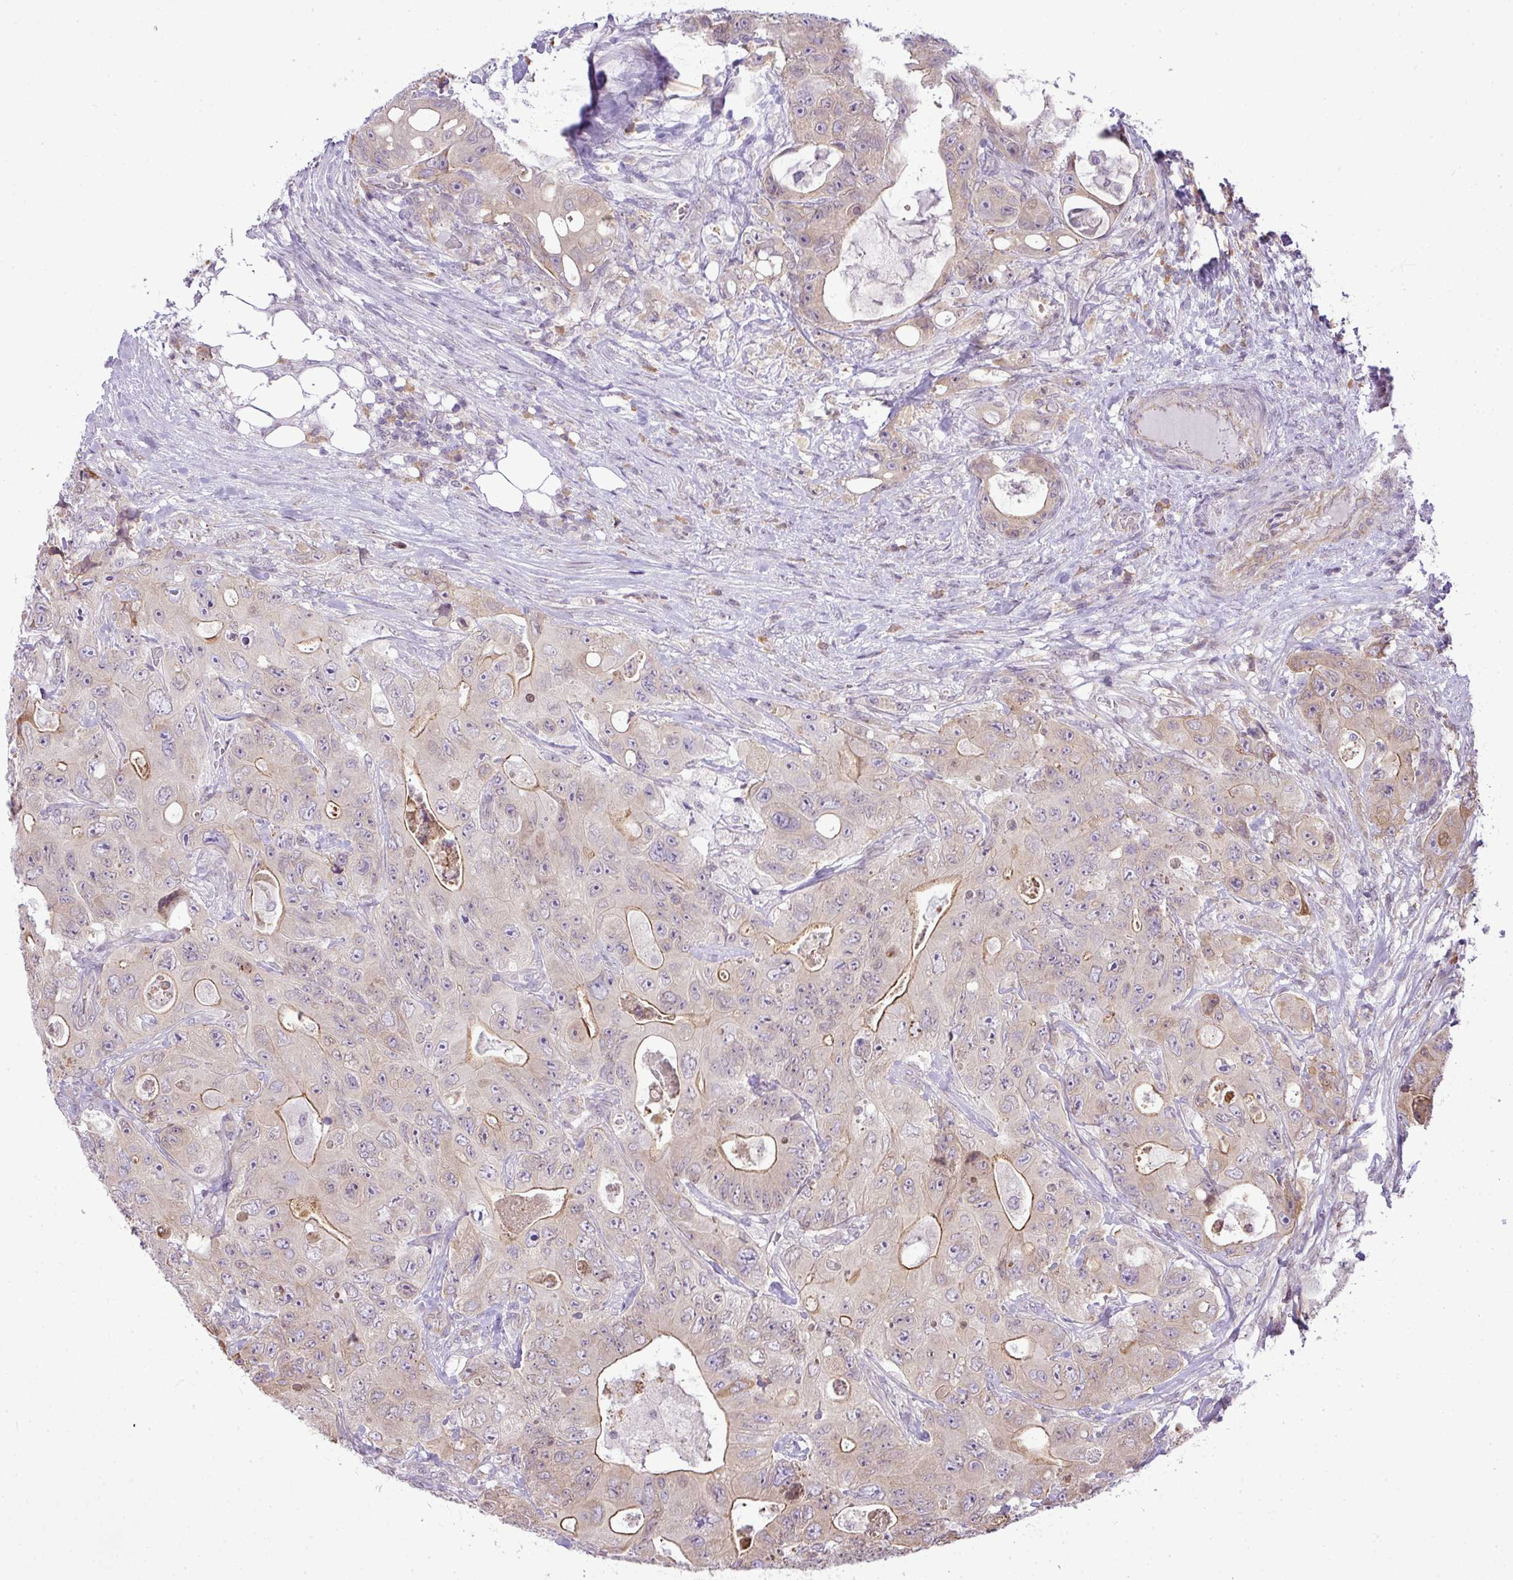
{"staining": {"intensity": "moderate", "quantity": "<25%", "location": "cytoplasmic/membranous"}, "tissue": "colorectal cancer", "cell_type": "Tumor cells", "image_type": "cancer", "snomed": [{"axis": "morphology", "description": "Adenocarcinoma, NOS"}, {"axis": "topography", "description": "Colon"}], "caption": "IHC (DAB (3,3'-diaminobenzidine)) staining of colorectal adenocarcinoma reveals moderate cytoplasmic/membranous protein staining in about <25% of tumor cells.", "gene": "COX18", "patient": {"sex": "female", "age": 46}}